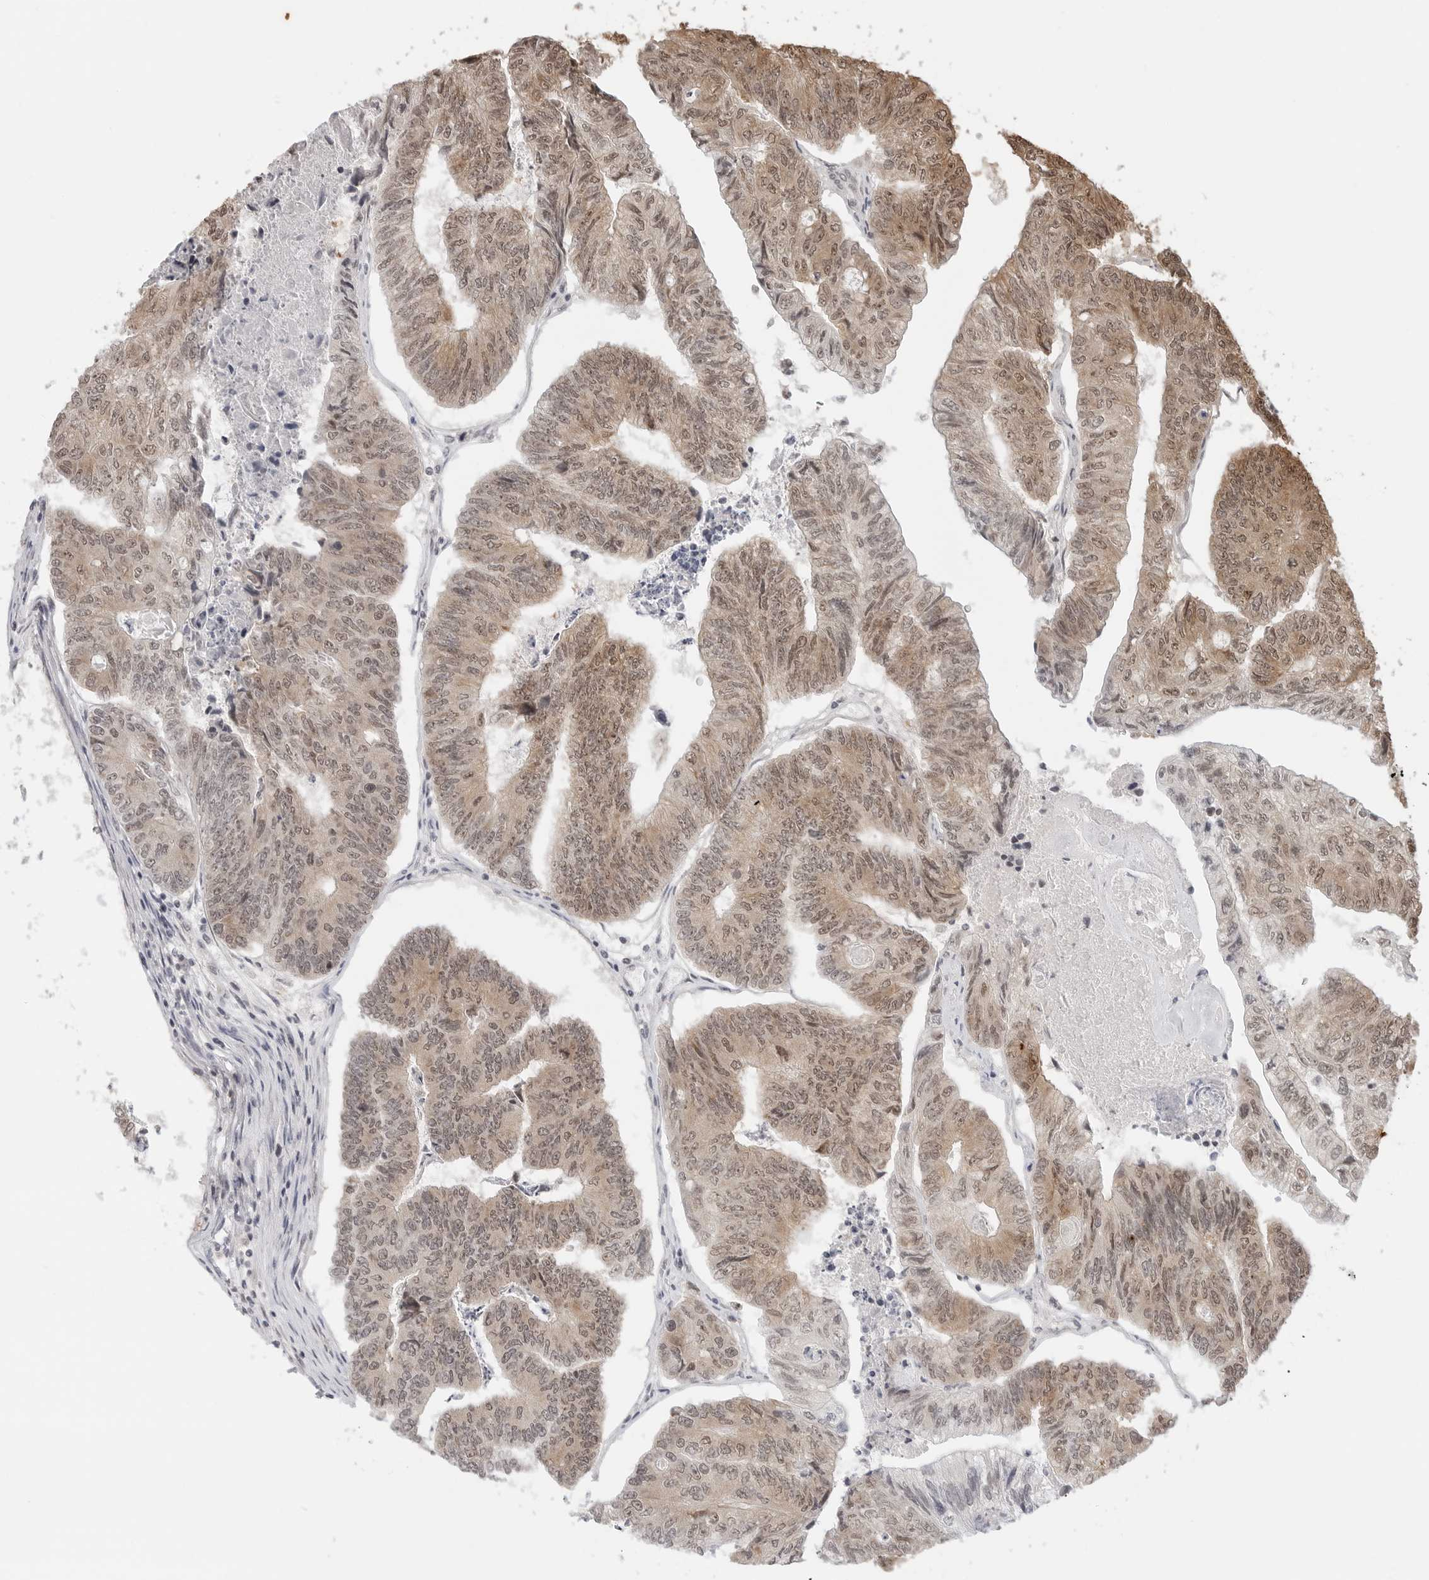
{"staining": {"intensity": "moderate", "quantity": ">75%", "location": "nuclear"}, "tissue": "colorectal cancer", "cell_type": "Tumor cells", "image_type": "cancer", "snomed": [{"axis": "morphology", "description": "Adenocarcinoma, NOS"}, {"axis": "topography", "description": "Colon"}], "caption": "Adenocarcinoma (colorectal) was stained to show a protein in brown. There is medium levels of moderate nuclear positivity in approximately >75% of tumor cells.", "gene": "METAP1", "patient": {"sex": "female", "age": 67}}